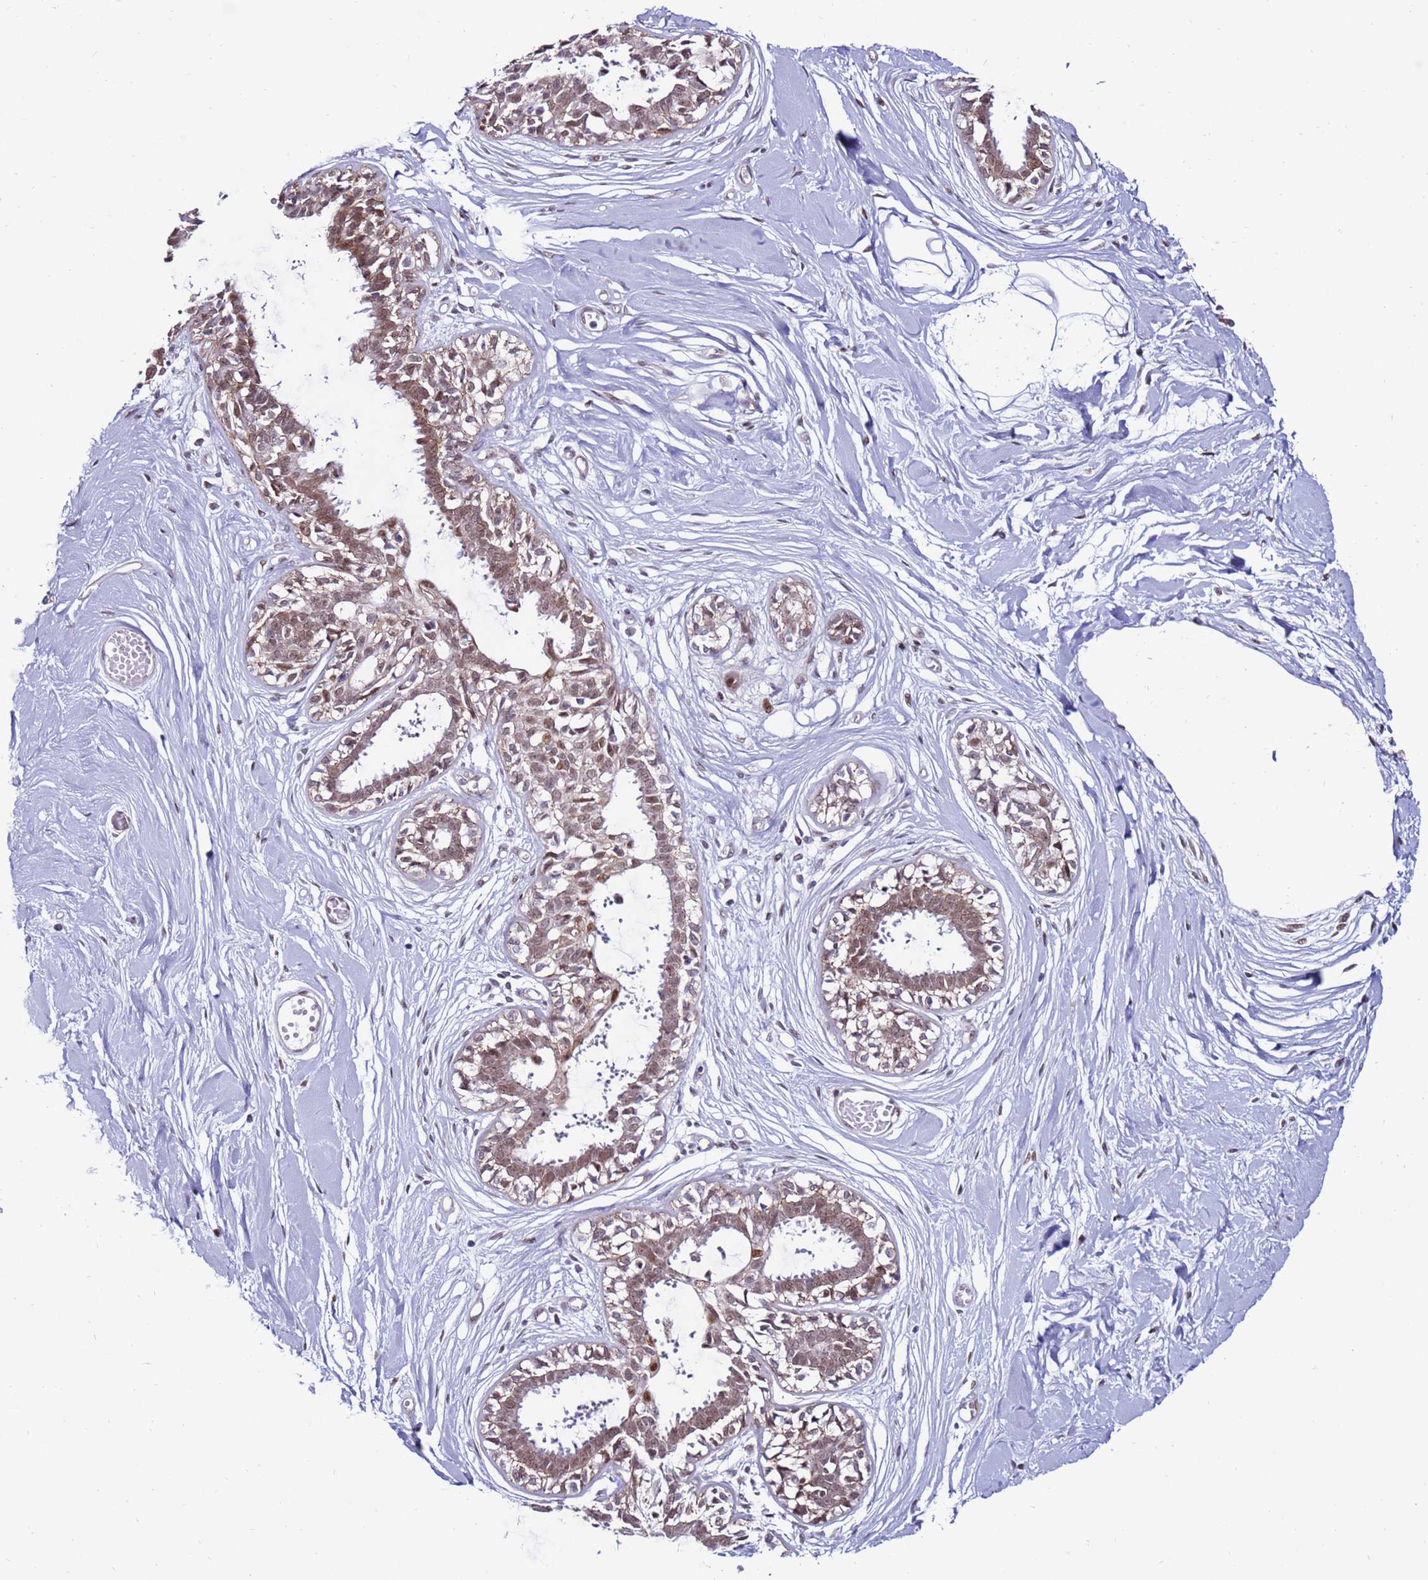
{"staining": {"intensity": "moderate", "quantity": "25%-75%", "location": "nuclear"}, "tissue": "breast", "cell_type": "Adipocytes", "image_type": "normal", "snomed": [{"axis": "morphology", "description": "Normal tissue, NOS"}, {"axis": "topography", "description": "Breast"}], "caption": "Approximately 25%-75% of adipocytes in normal human breast reveal moderate nuclear protein expression as visualized by brown immunohistochemical staining.", "gene": "KPNA4", "patient": {"sex": "female", "age": 45}}